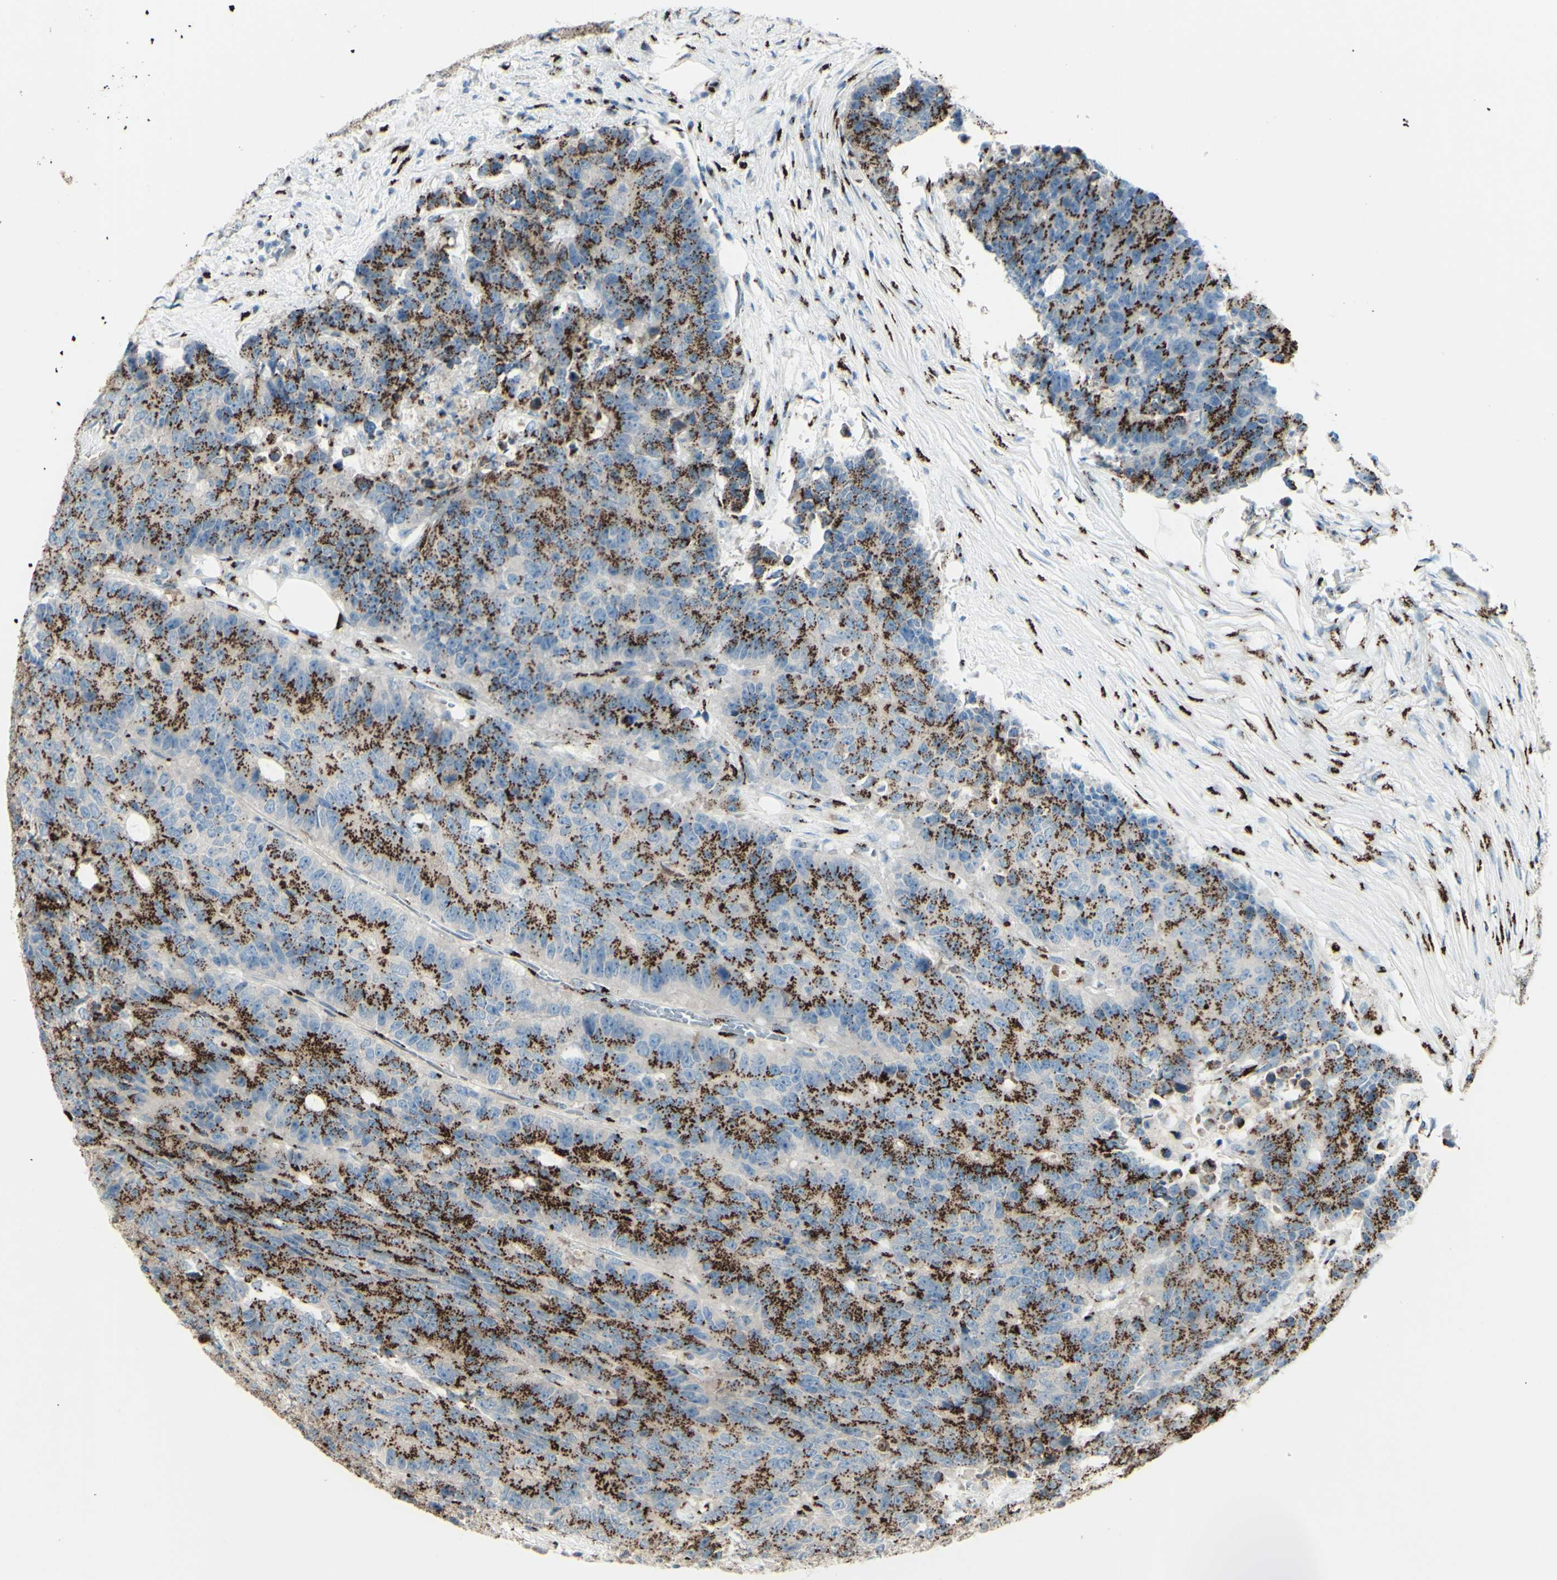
{"staining": {"intensity": "moderate", "quantity": ">75%", "location": "cytoplasmic/membranous"}, "tissue": "colorectal cancer", "cell_type": "Tumor cells", "image_type": "cancer", "snomed": [{"axis": "morphology", "description": "Adenocarcinoma, NOS"}, {"axis": "topography", "description": "Colon"}], "caption": "Protein expression by IHC exhibits moderate cytoplasmic/membranous positivity in approximately >75% of tumor cells in adenocarcinoma (colorectal).", "gene": "BPNT2", "patient": {"sex": "female", "age": 86}}